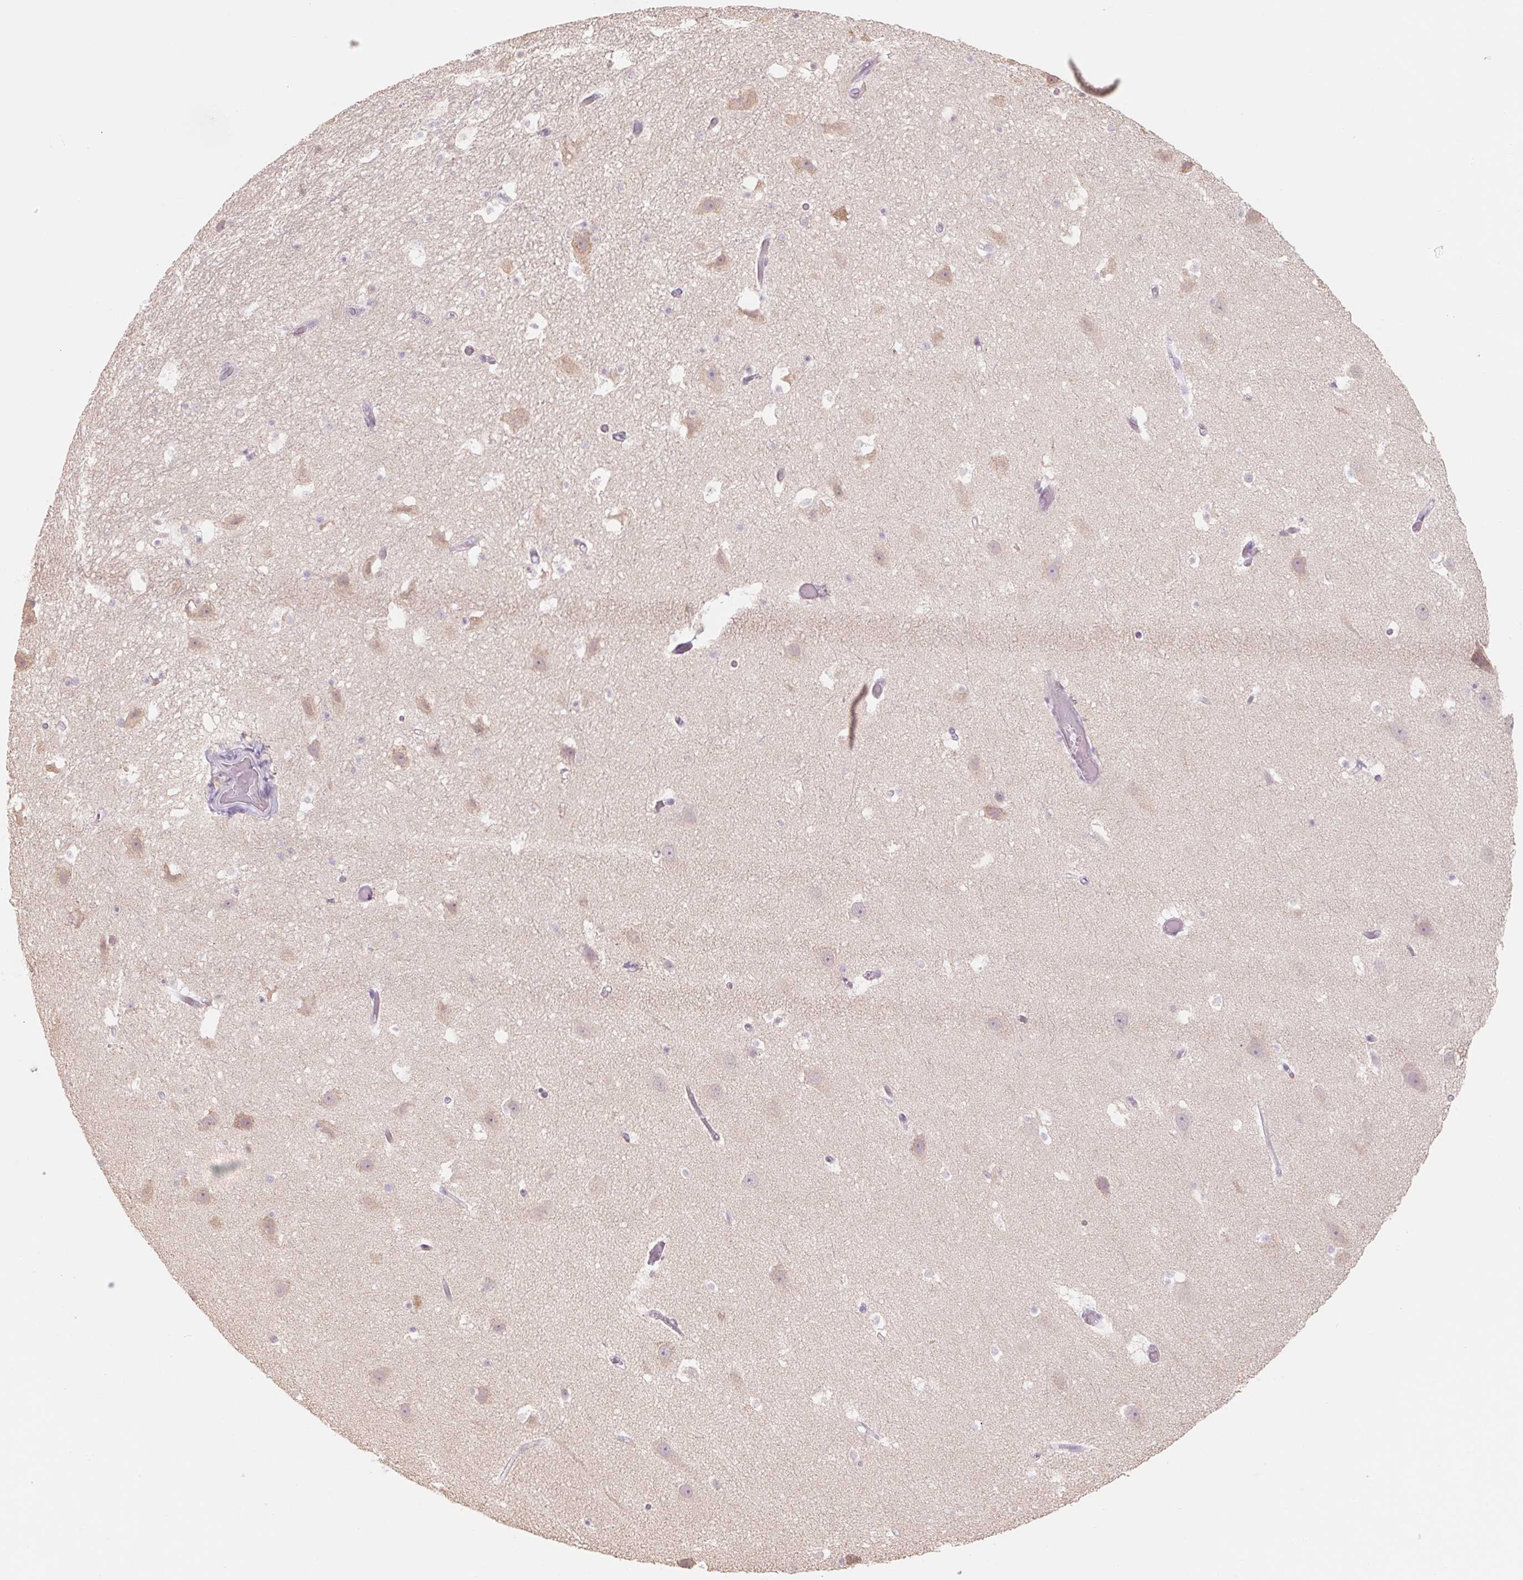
{"staining": {"intensity": "negative", "quantity": "none", "location": "none"}, "tissue": "hippocampus", "cell_type": "Glial cells", "image_type": "normal", "snomed": [{"axis": "morphology", "description": "Normal tissue, NOS"}, {"axis": "topography", "description": "Hippocampus"}], "caption": "This is an immunohistochemistry (IHC) photomicrograph of normal human hippocampus. There is no staining in glial cells.", "gene": "POU1F1", "patient": {"sex": "male", "age": 26}}